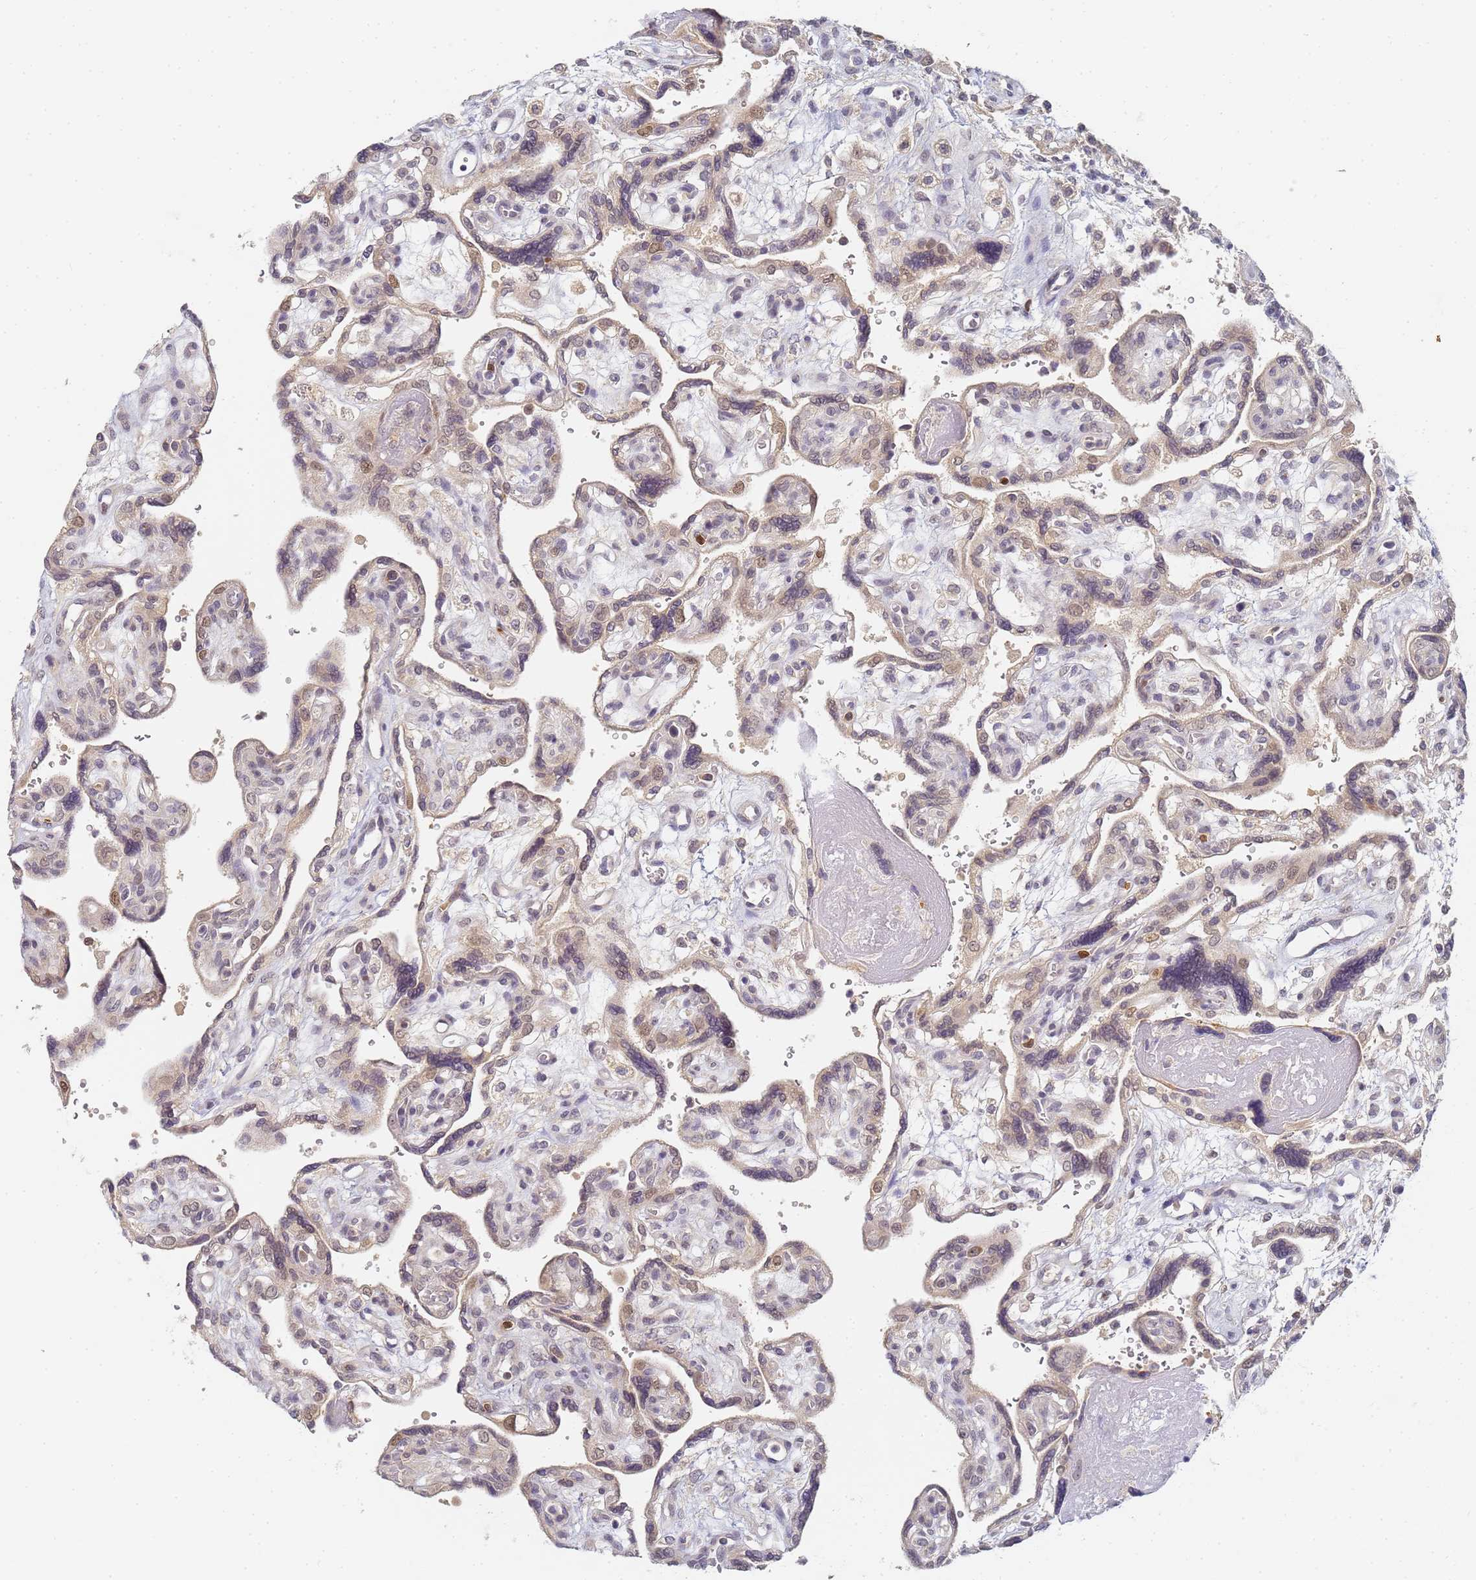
{"staining": {"intensity": "moderate", "quantity": ">75%", "location": "cytoplasmic/membranous,nuclear"}, "tissue": "placenta", "cell_type": "Decidual cells", "image_type": "normal", "snomed": [{"axis": "morphology", "description": "Normal tissue, NOS"}, {"axis": "topography", "description": "Placenta"}], "caption": "Immunohistochemistry (IHC) (DAB (3,3'-diaminobenzidine)) staining of benign placenta displays moderate cytoplasmic/membranous,nuclear protein staining in approximately >75% of decidual cells.", "gene": "HMCES", "patient": {"sex": "female", "age": 39}}